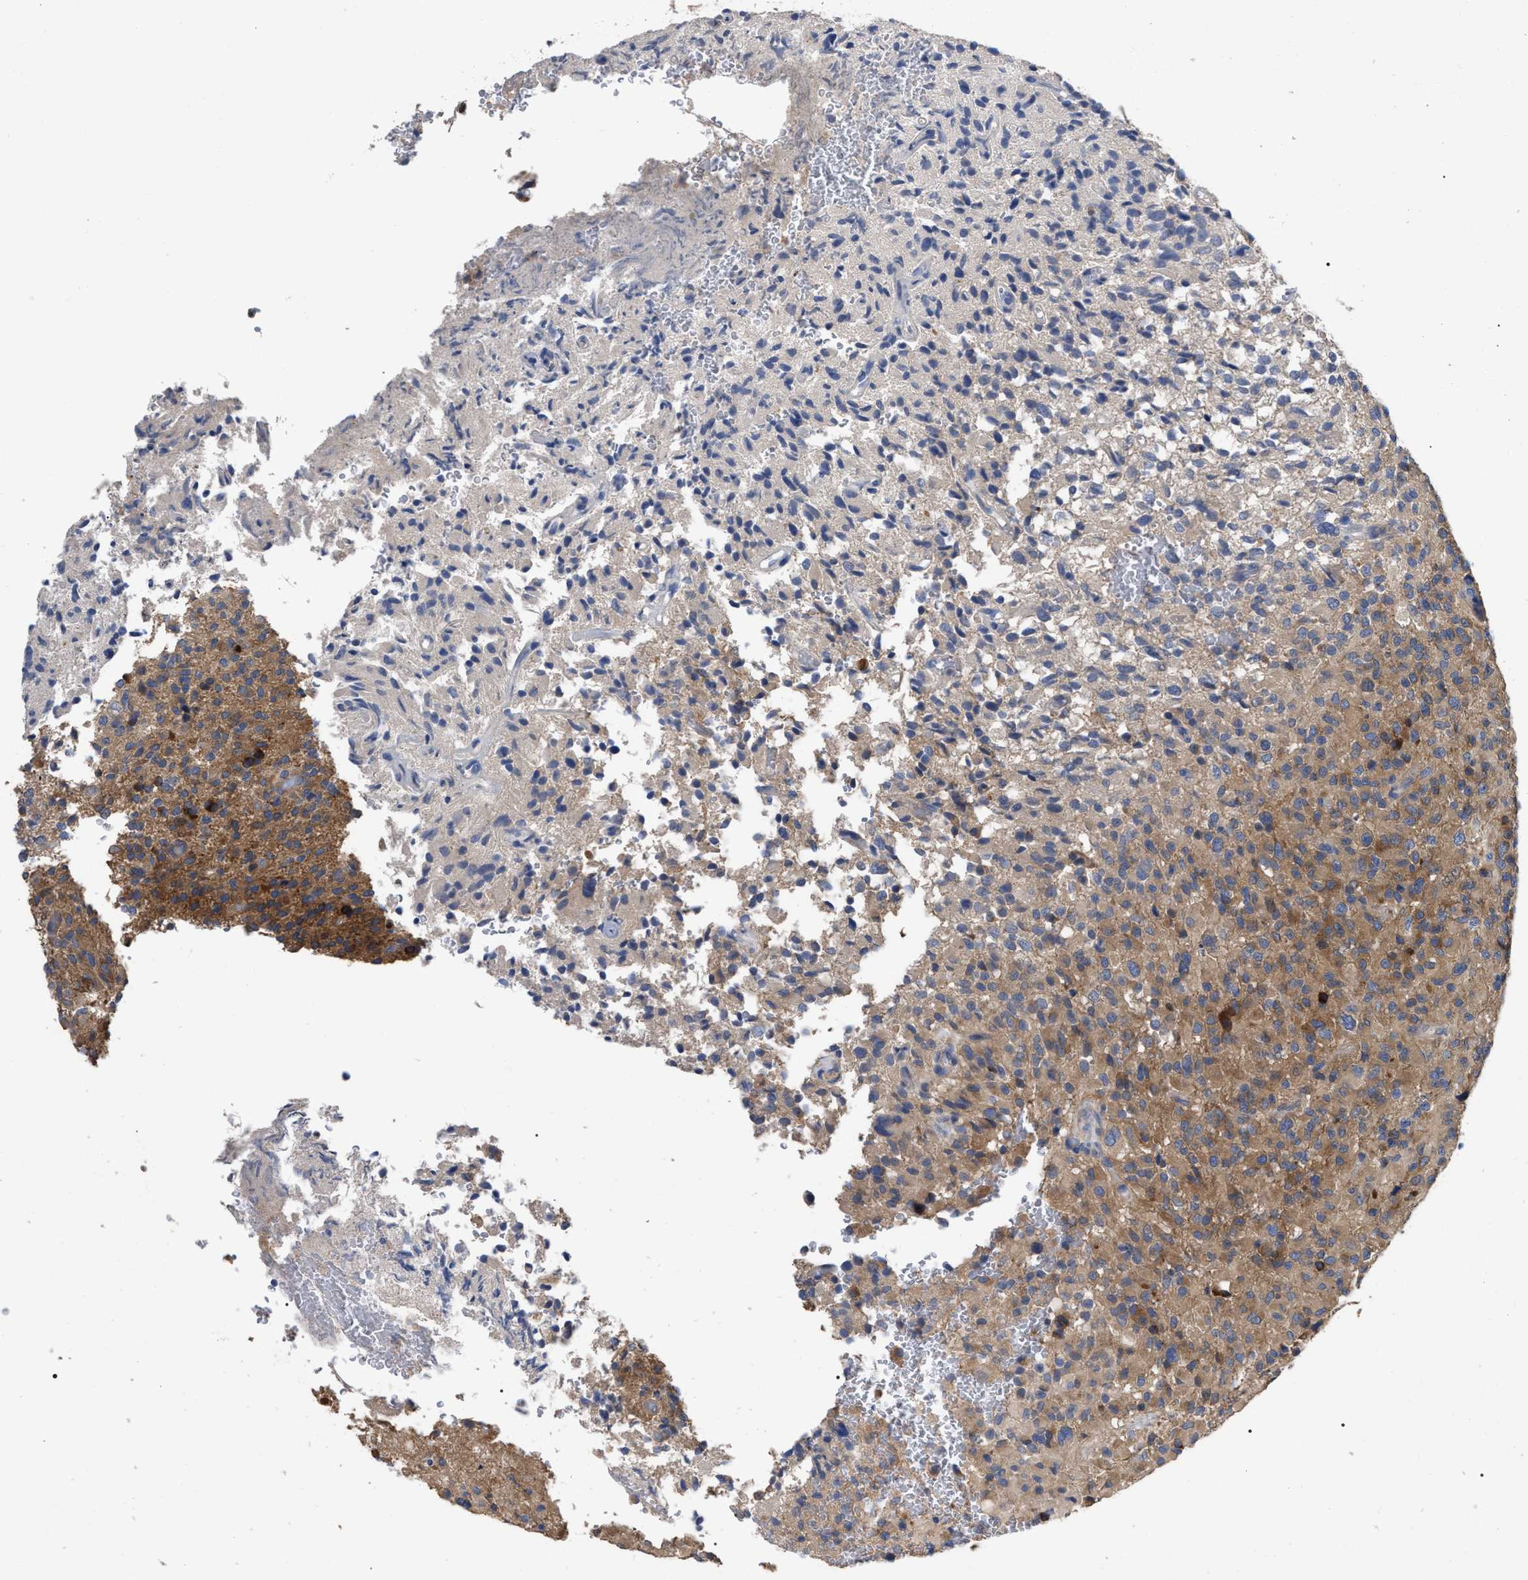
{"staining": {"intensity": "moderate", "quantity": ">75%", "location": "cytoplasmic/membranous"}, "tissue": "glioma", "cell_type": "Tumor cells", "image_type": "cancer", "snomed": [{"axis": "morphology", "description": "Glioma, malignant, High grade"}, {"axis": "topography", "description": "Brain"}], "caption": "Malignant glioma (high-grade) was stained to show a protein in brown. There is medium levels of moderate cytoplasmic/membranous staining in about >75% of tumor cells.", "gene": "RAP1GDS1", "patient": {"sex": "male", "age": 71}}